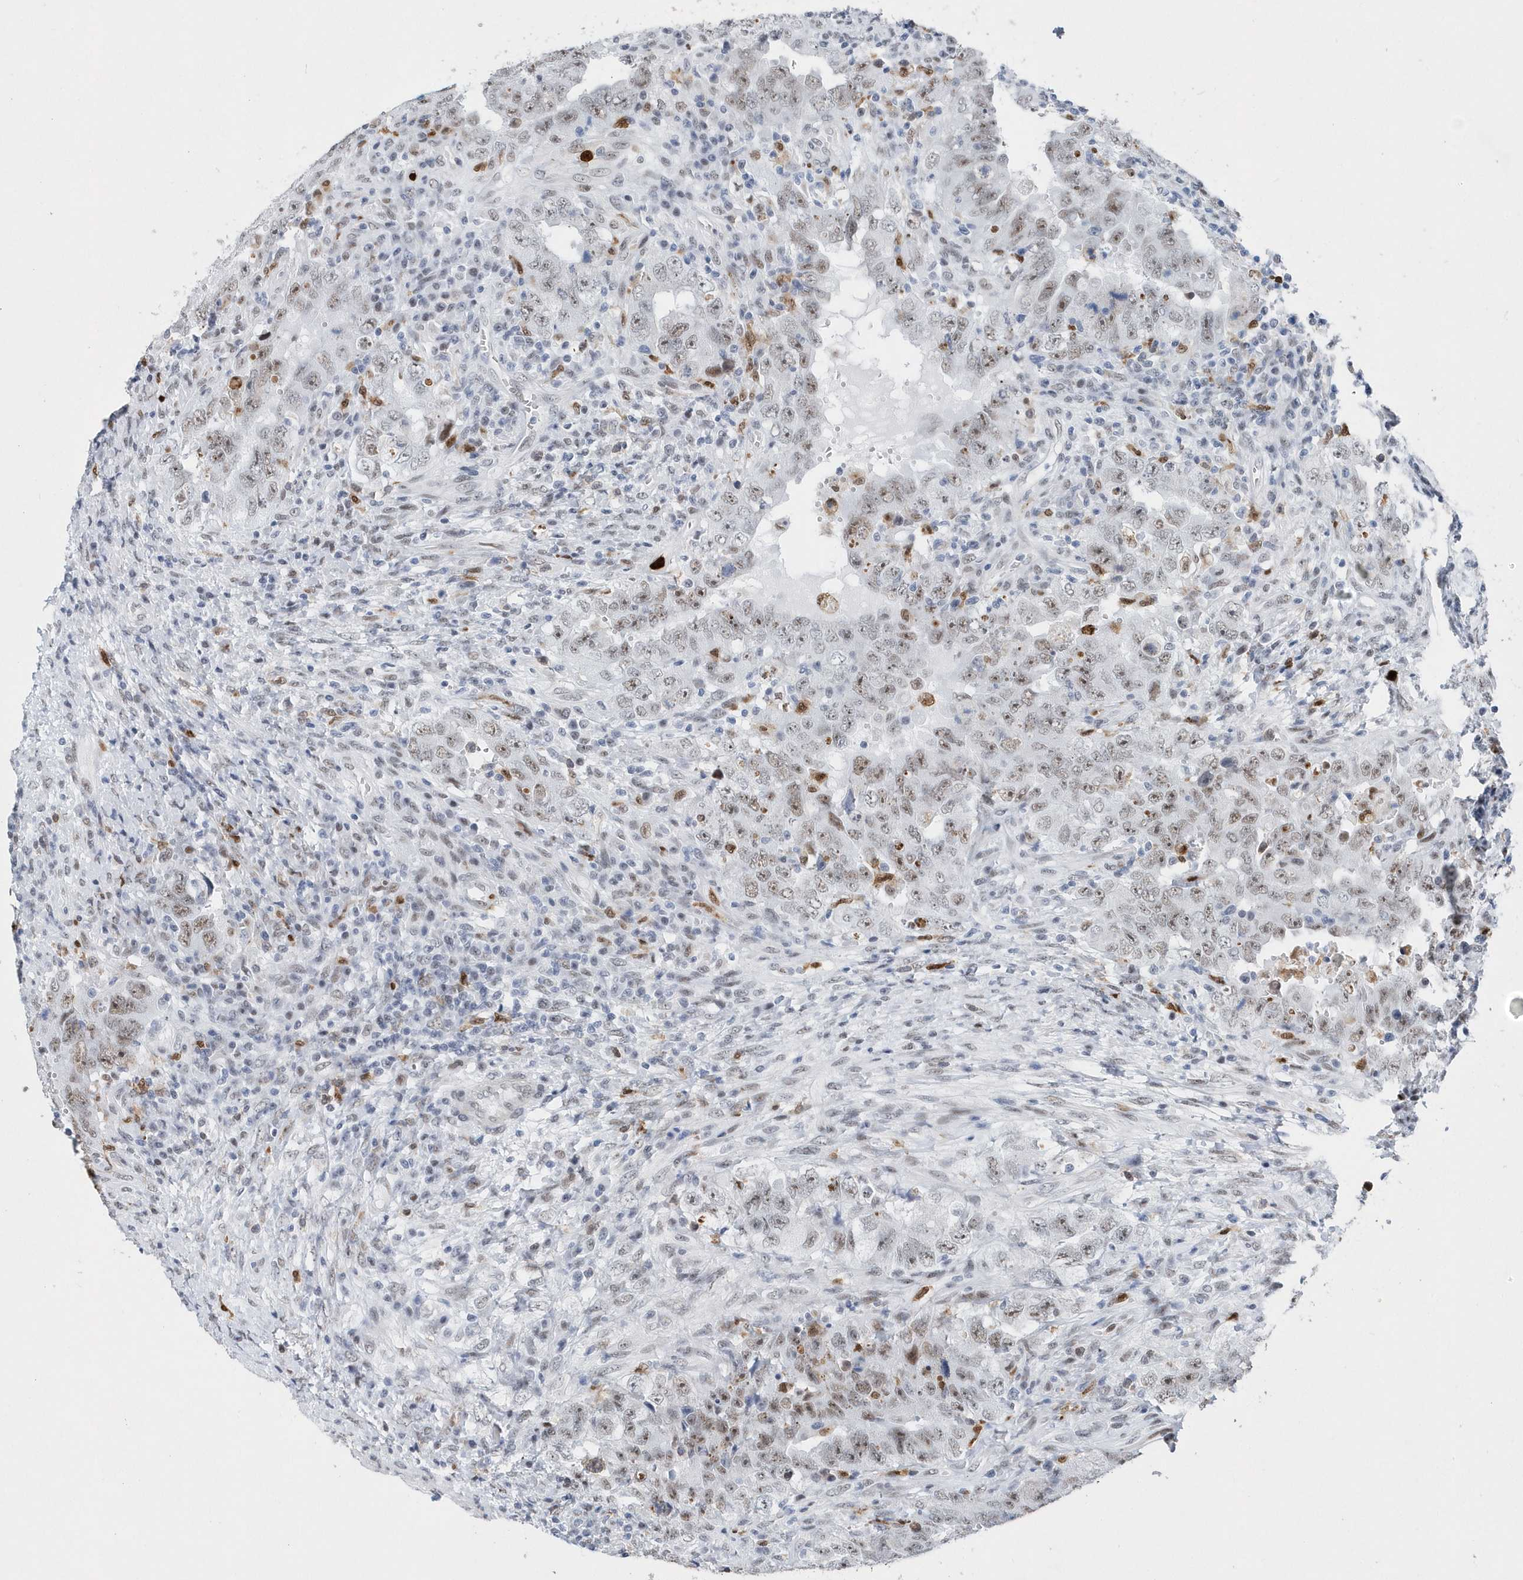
{"staining": {"intensity": "weak", "quantity": "25%-75%", "location": "nuclear"}, "tissue": "testis cancer", "cell_type": "Tumor cells", "image_type": "cancer", "snomed": [{"axis": "morphology", "description": "Carcinoma, Embryonal, NOS"}, {"axis": "topography", "description": "Testis"}], "caption": "Human testis embryonal carcinoma stained with a brown dye reveals weak nuclear positive positivity in about 25%-75% of tumor cells.", "gene": "RPP30", "patient": {"sex": "male", "age": 26}}